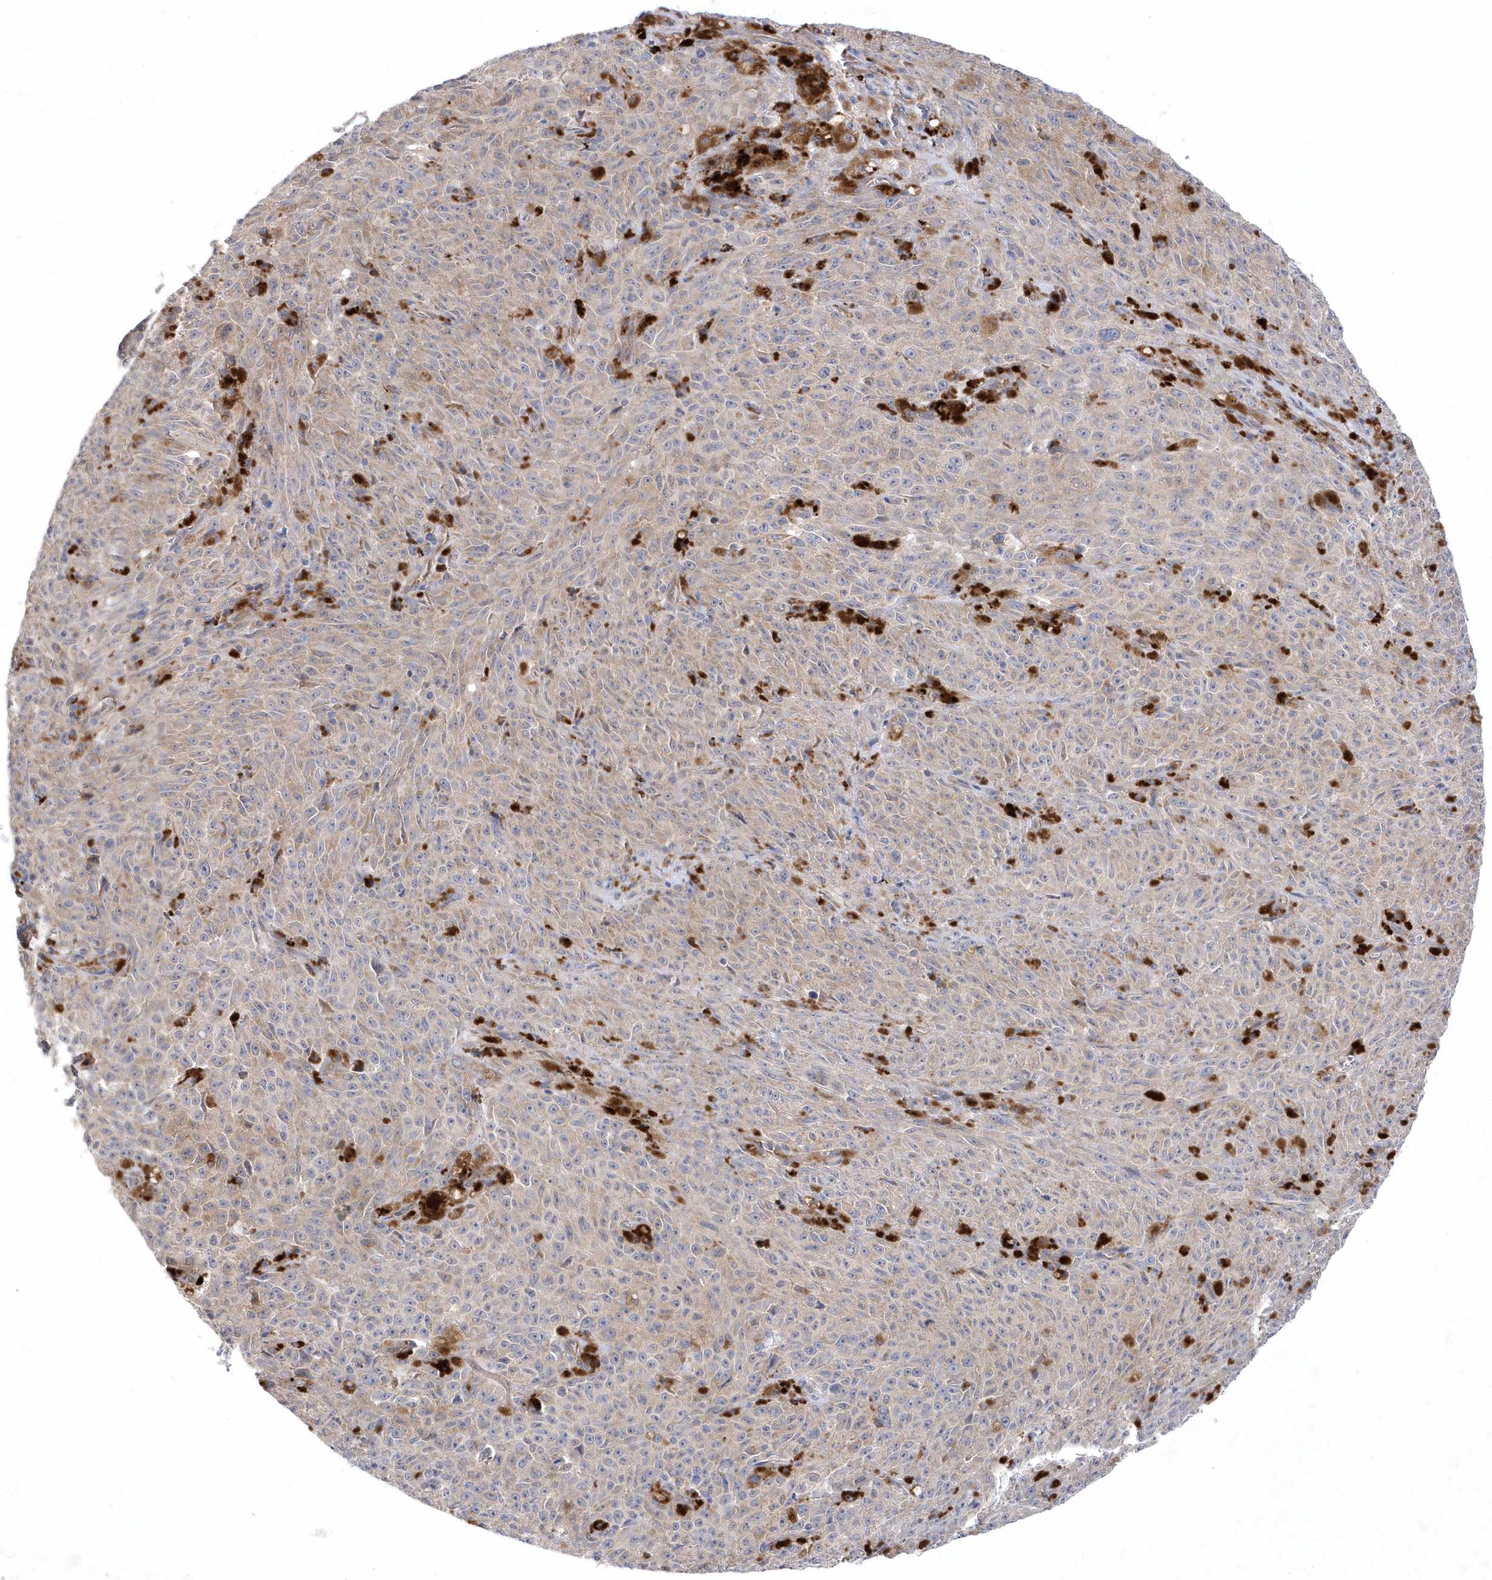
{"staining": {"intensity": "weak", "quantity": "25%-75%", "location": "cytoplasmic/membranous"}, "tissue": "melanoma", "cell_type": "Tumor cells", "image_type": "cancer", "snomed": [{"axis": "morphology", "description": "Malignant melanoma, NOS"}, {"axis": "topography", "description": "Skin"}], "caption": "Immunohistochemical staining of malignant melanoma exhibits low levels of weak cytoplasmic/membranous protein positivity in about 25%-75% of tumor cells.", "gene": "ANAPC1", "patient": {"sex": "female", "age": 82}}